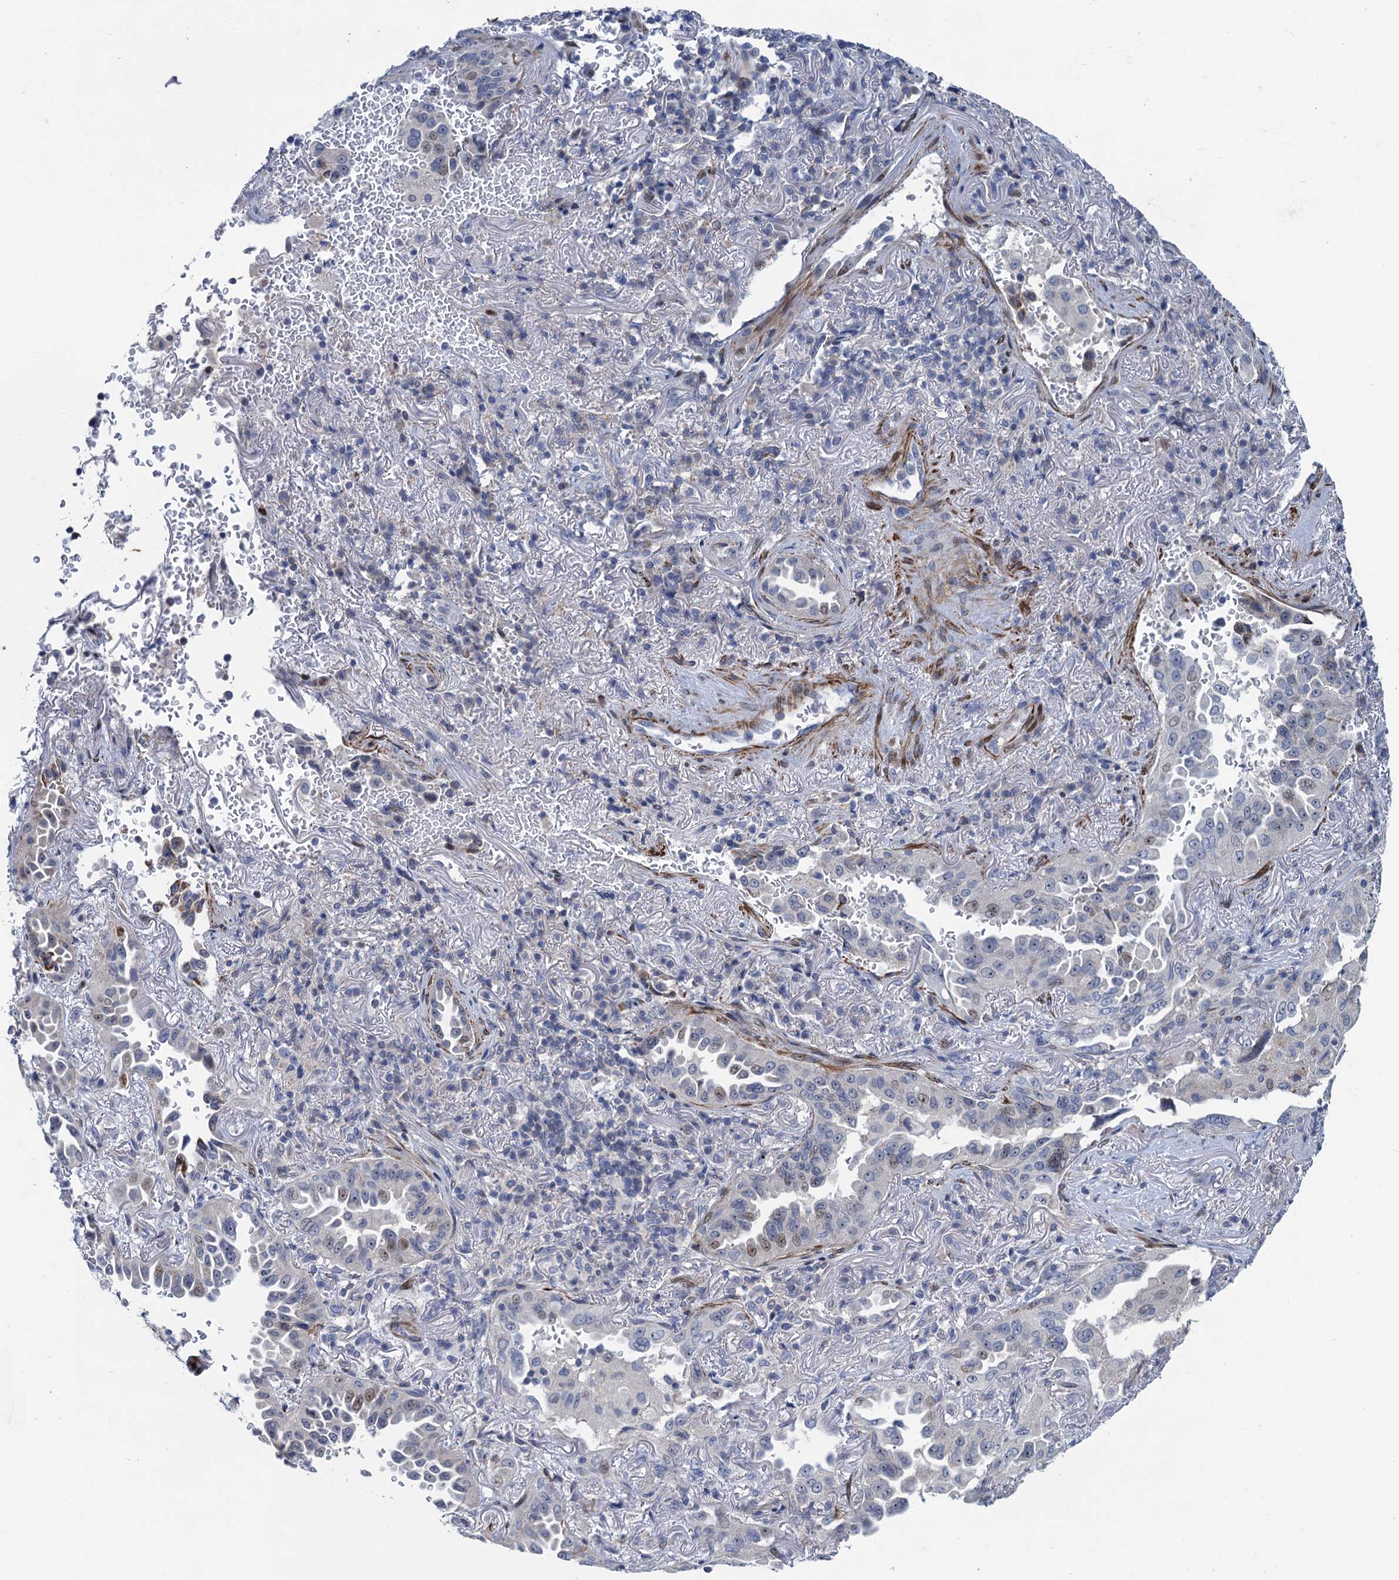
{"staining": {"intensity": "weak", "quantity": "<25%", "location": "nuclear"}, "tissue": "lung cancer", "cell_type": "Tumor cells", "image_type": "cancer", "snomed": [{"axis": "morphology", "description": "Adenocarcinoma, NOS"}, {"axis": "topography", "description": "Lung"}], "caption": "High magnification brightfield microscopy of lung adenocarcinoma stained with DAB (3,3'-diaminobenzidine) (brown) and counterstained with hematoxylin (blue): tumor cells show no significant positivity.", "gene": "ESYT3", "patient": {"sex": "female", "age": 69}}